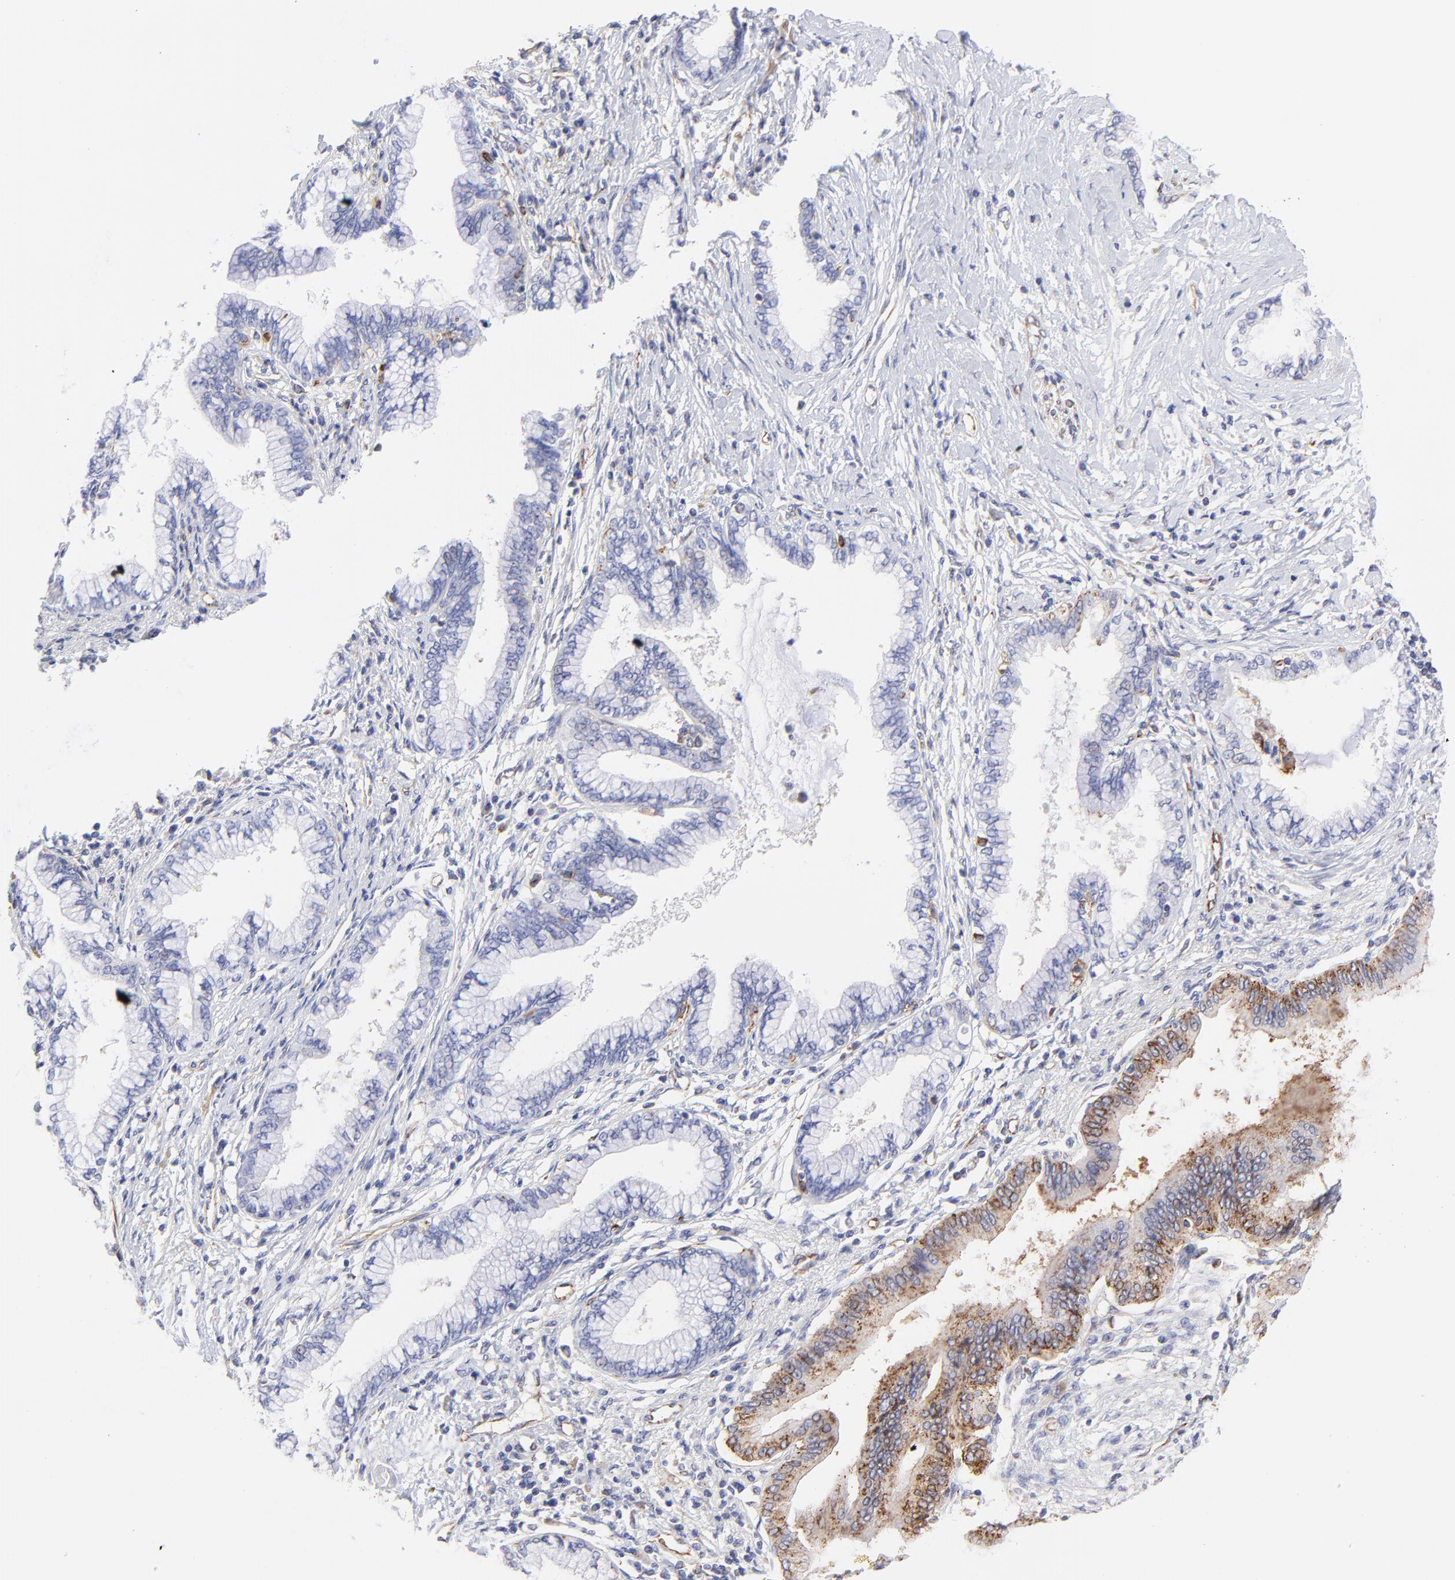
{"staining": {"intensity": "negative", "quantity": "none", "location": "none"}, "tissue": "pancreatic cancer", "cell_type": "Tumor cells", "image_type": "cancer", "snomed": [{"axis": "morphology", "description": "Adenocarcinoma, NOS"}, {"axis": "topography", "description": "Pancreas"}], "caption": "IHC image of pancreatic cancer (adenocarcinoma) stained for a protein (brown), which shows no expression in tumor cells.", "gene": "COX8C", "patient": {"sex": "female", "age": 64}}